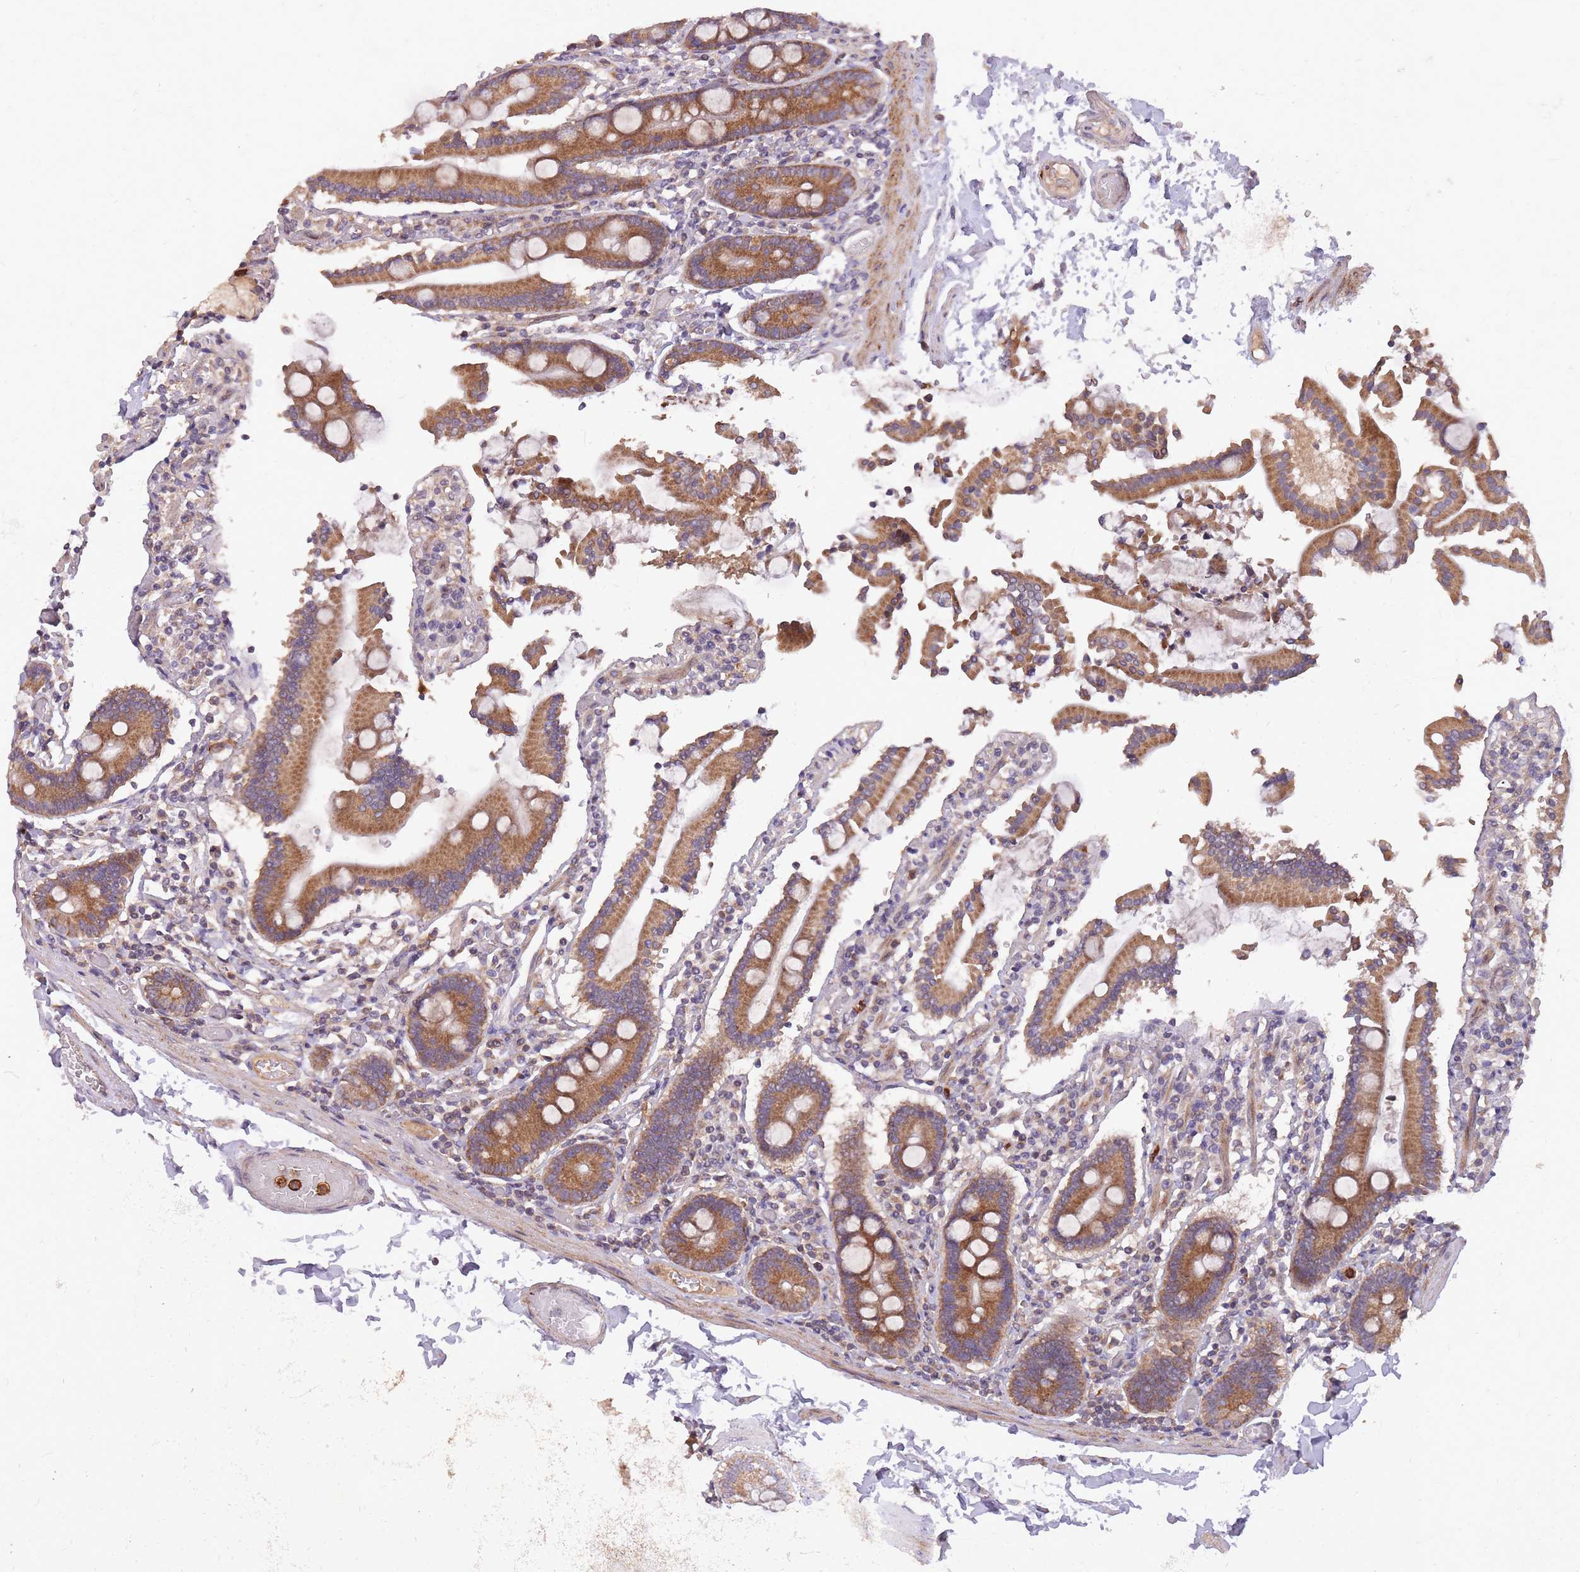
{"staining": {"intensity": "strong", "quantity": ">75%", "location": "cytoplasmic/membranous"}, "tissue": "duodenum", "cell_type": "Glandular cells", "image_type": "normal", "snomed": [{"axis": "morphology", "description": "Normal tissue, NOS"}, {"axis": "topography", "description": "Duodenum"}], "caption": "A high-resolution micrograph shows IHC staining of benign duodenum, which reveals strong cytoplasmic/membranous positivity in about >75% of glandular cells.", "gene": "IGF2BP2", "patient": {"sex": "male", "age": 55}}